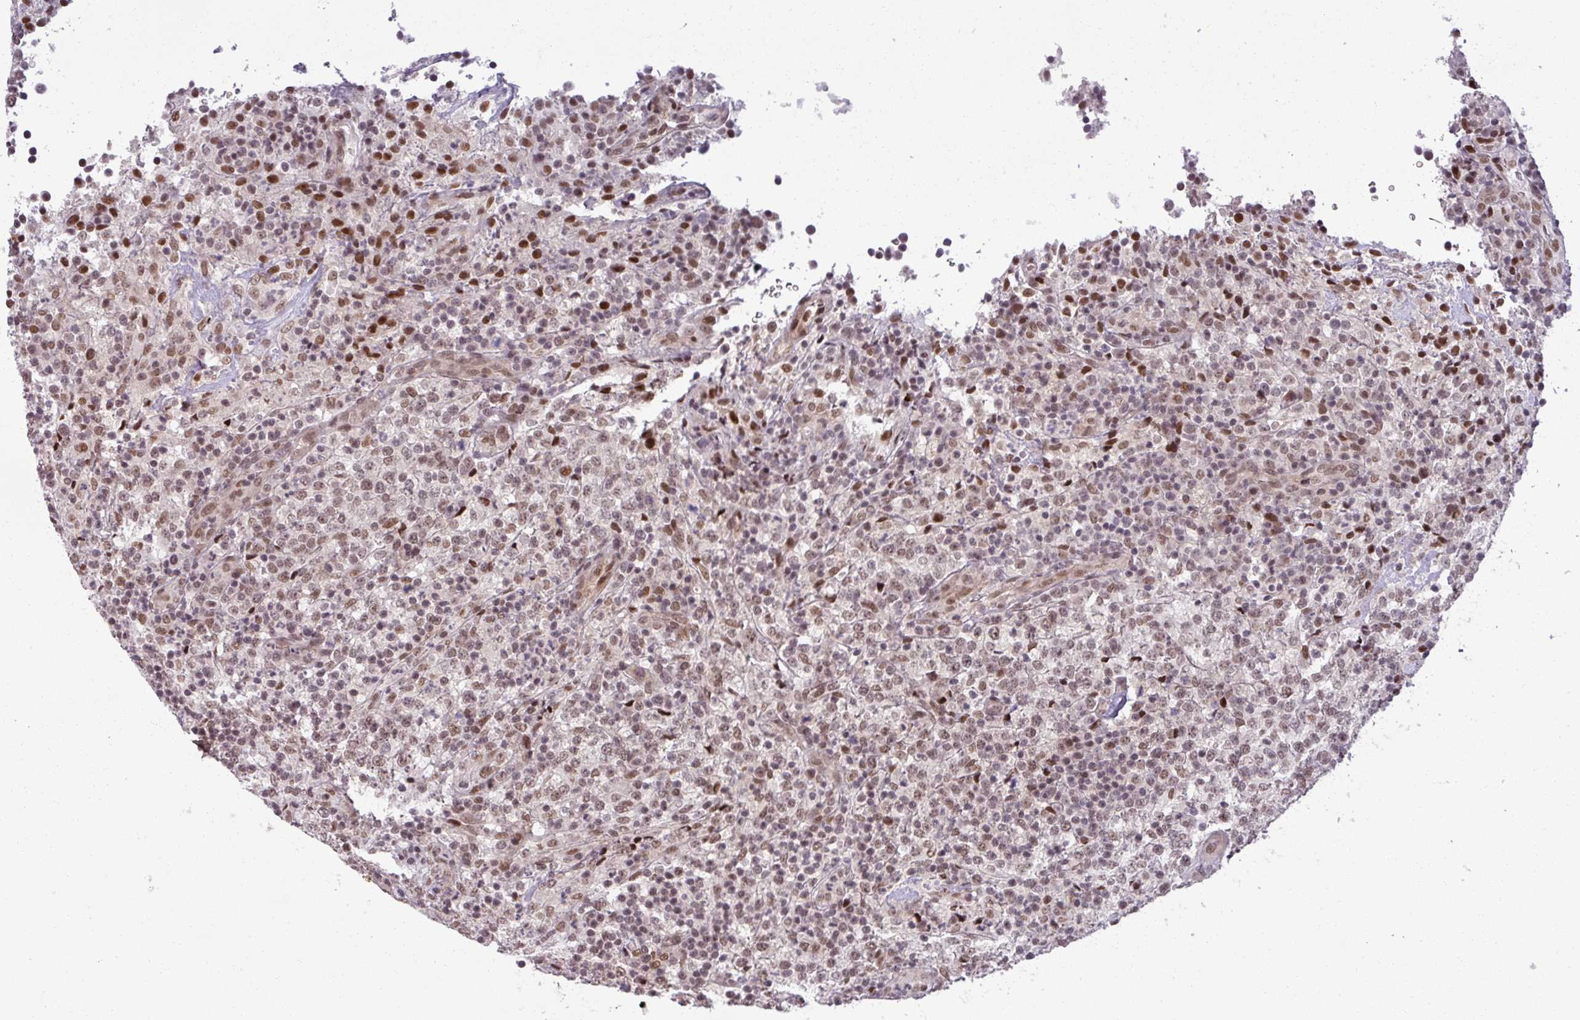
{"staining": {"intensity": "moderate", "quantity": ">75%", "location": "nuclear"}, "tissue": "lymphoma", "cell_type": "Tumor cells", "image_type": "cancer", "snomed": [{"axis": "morphology", "description": "Malignant lymphoma, non-Hodgkin's type, High grade"}, {"axis": "topography", "description": "Lymph node"}], "caption": "Lymphoma tissue reveals moderate nuclear expression in about >75% of tumor cells", "gene": "PTPN20", "patient": {"sex": "male", "age": 54}}